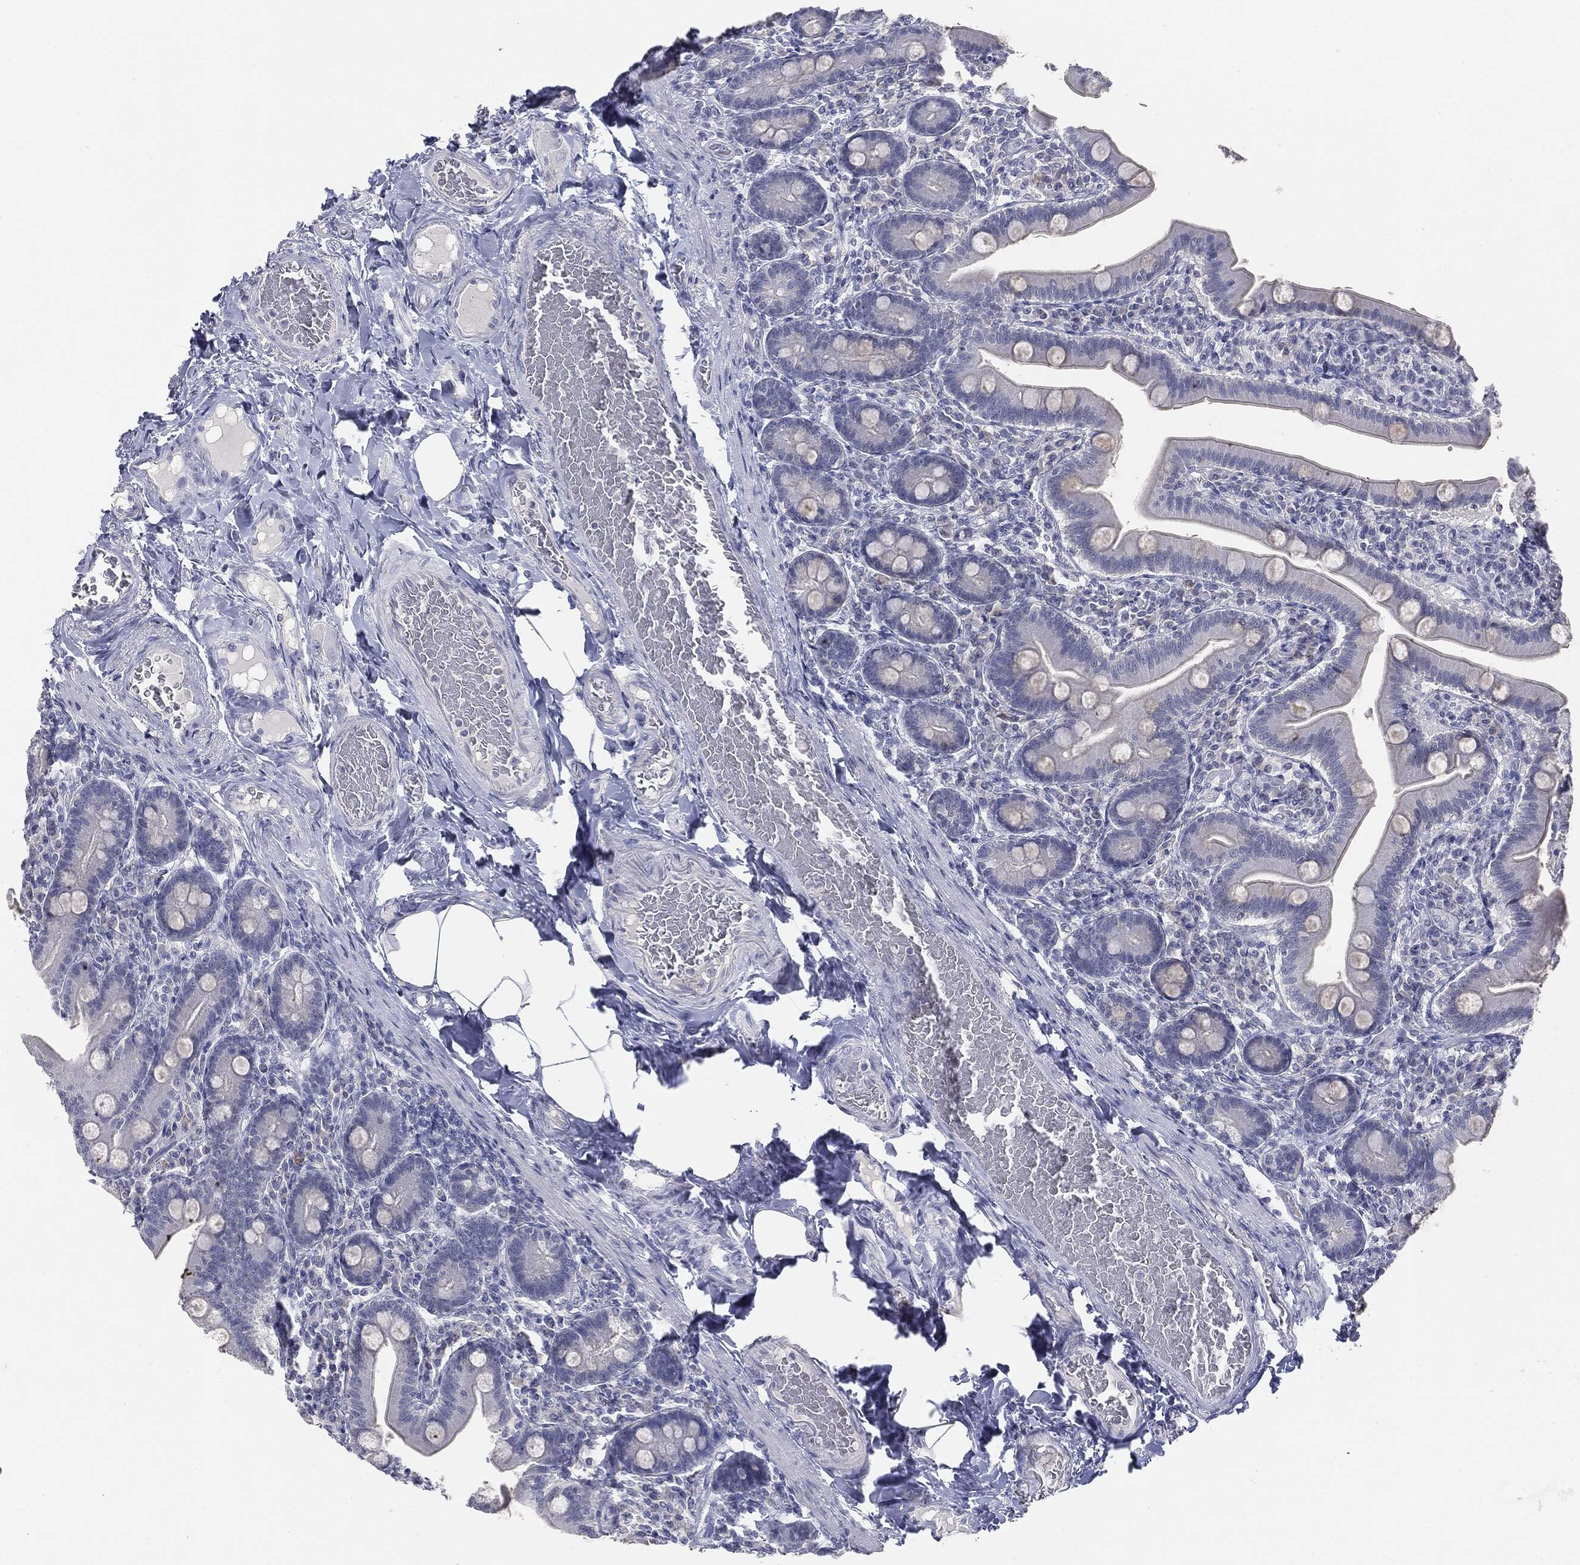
{"staining": {"intensity": "negative", "quantity": "none", "location": "none"}, "tissue": "small intestine", "cell_type": "Glandular cells", "image_type": "normal", "snomed": [{"axis": "morphology", "description": "Normal tissue, NOS"}, {"axis": "topography", "description": "Small intestine"}], "caption": "High power microscopy histopathology image of an IHC micrograph of unremarkable small intestine, revealing no significant positivity in glandular cells.", "gene": "CGB1", "patient": {"sex": "male", "age": 66}}